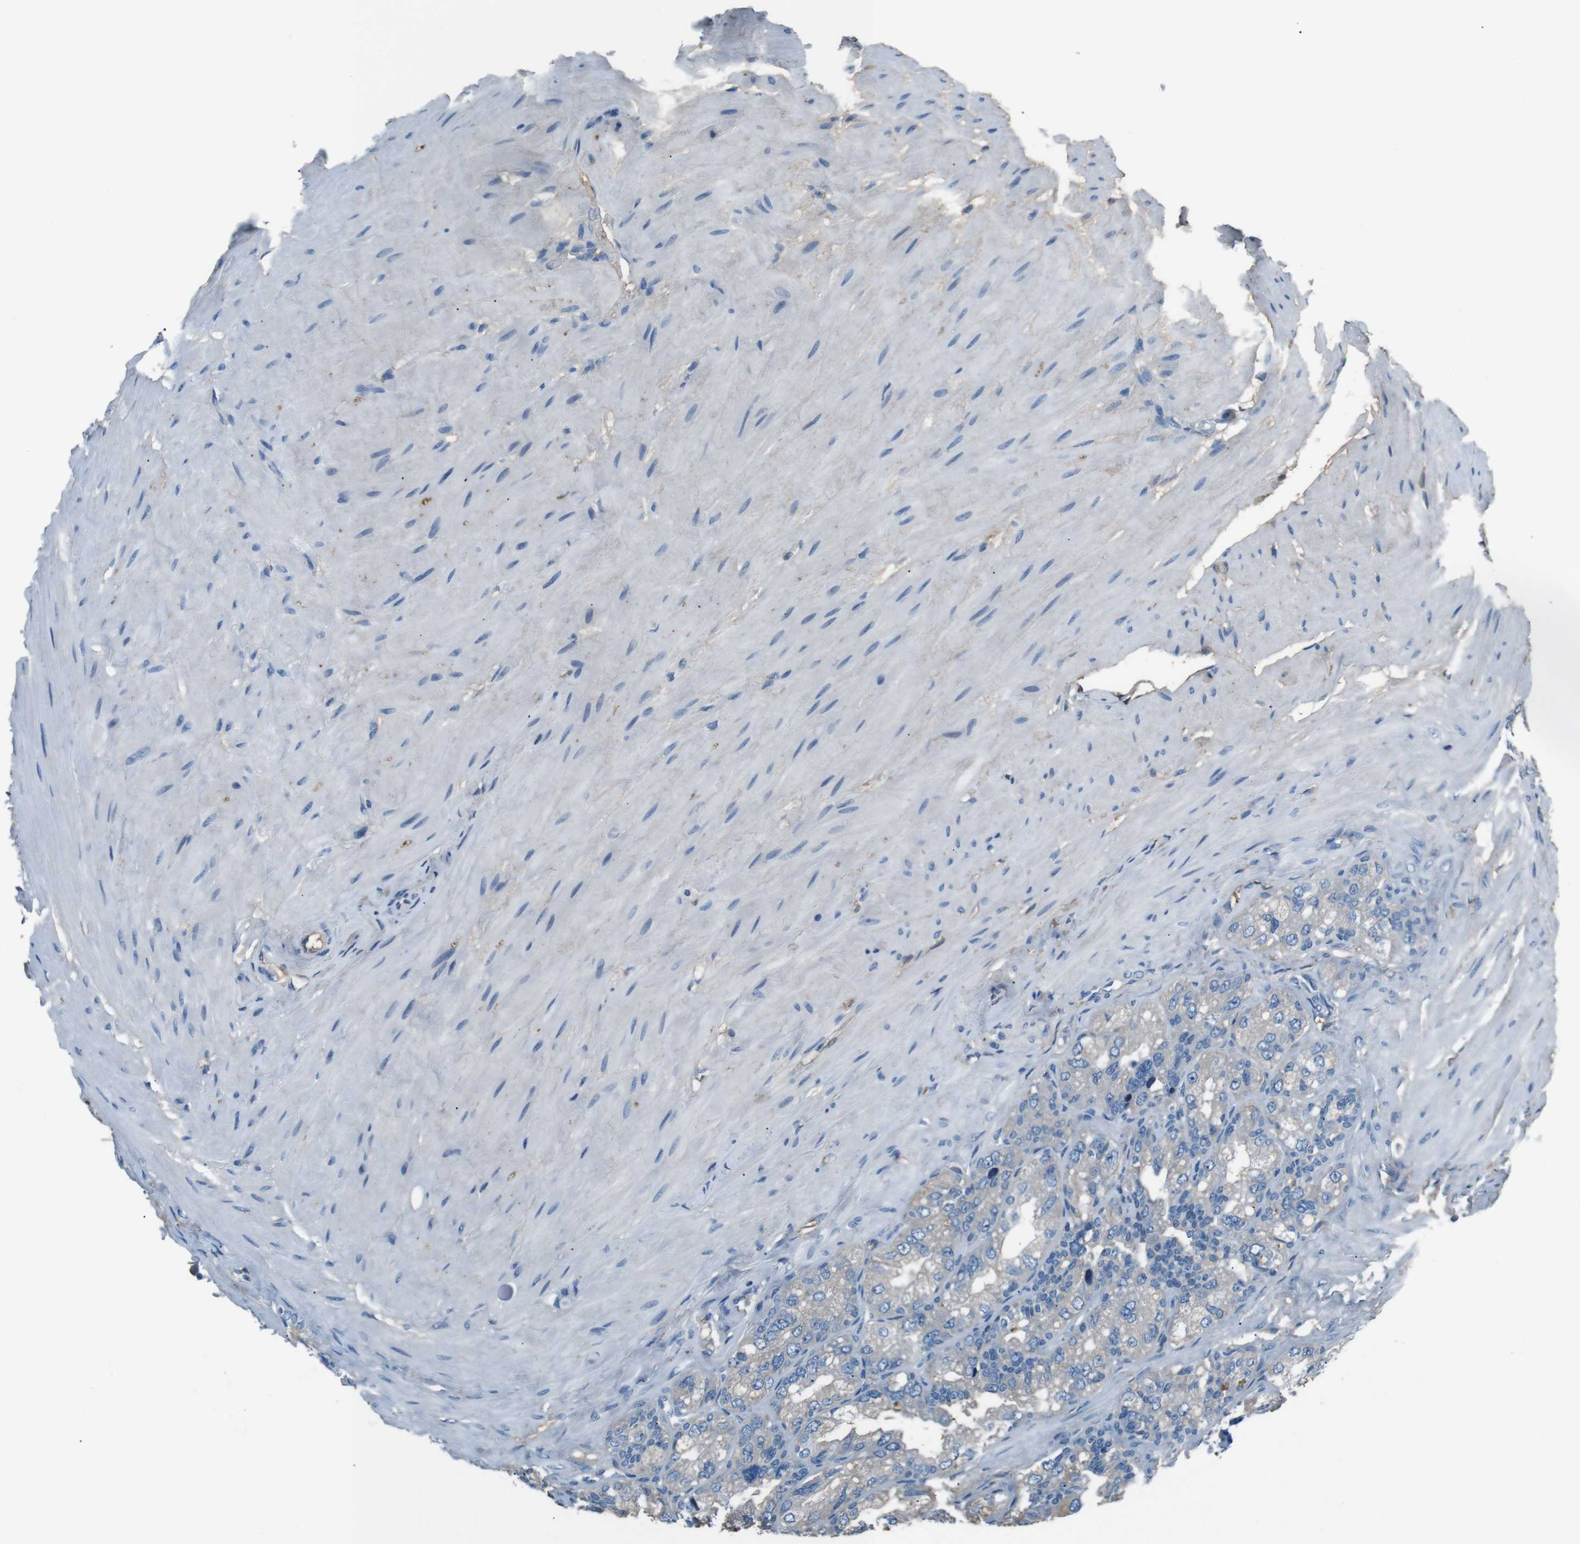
{"staining": {"intensity": "negative", "quantity": "none", "location": "none"}, "tissue": "seminal vesicle", "cell_type": "Glandular cells", "image_type": "normal", "snomed": [{"axis": "morphology", "description": "Normal tissue, NOS"}, {"axis": "topography", "description": "Seminal veicle"}], "caption": "Immunohistochemistry photomicrograph of benign seminal vesicle: seminal vesicle stained with DAB demonstrates no significant protein expression in glandular cells.", "gene": "LEP", "patient": {"sex": "male", "age": 68}}